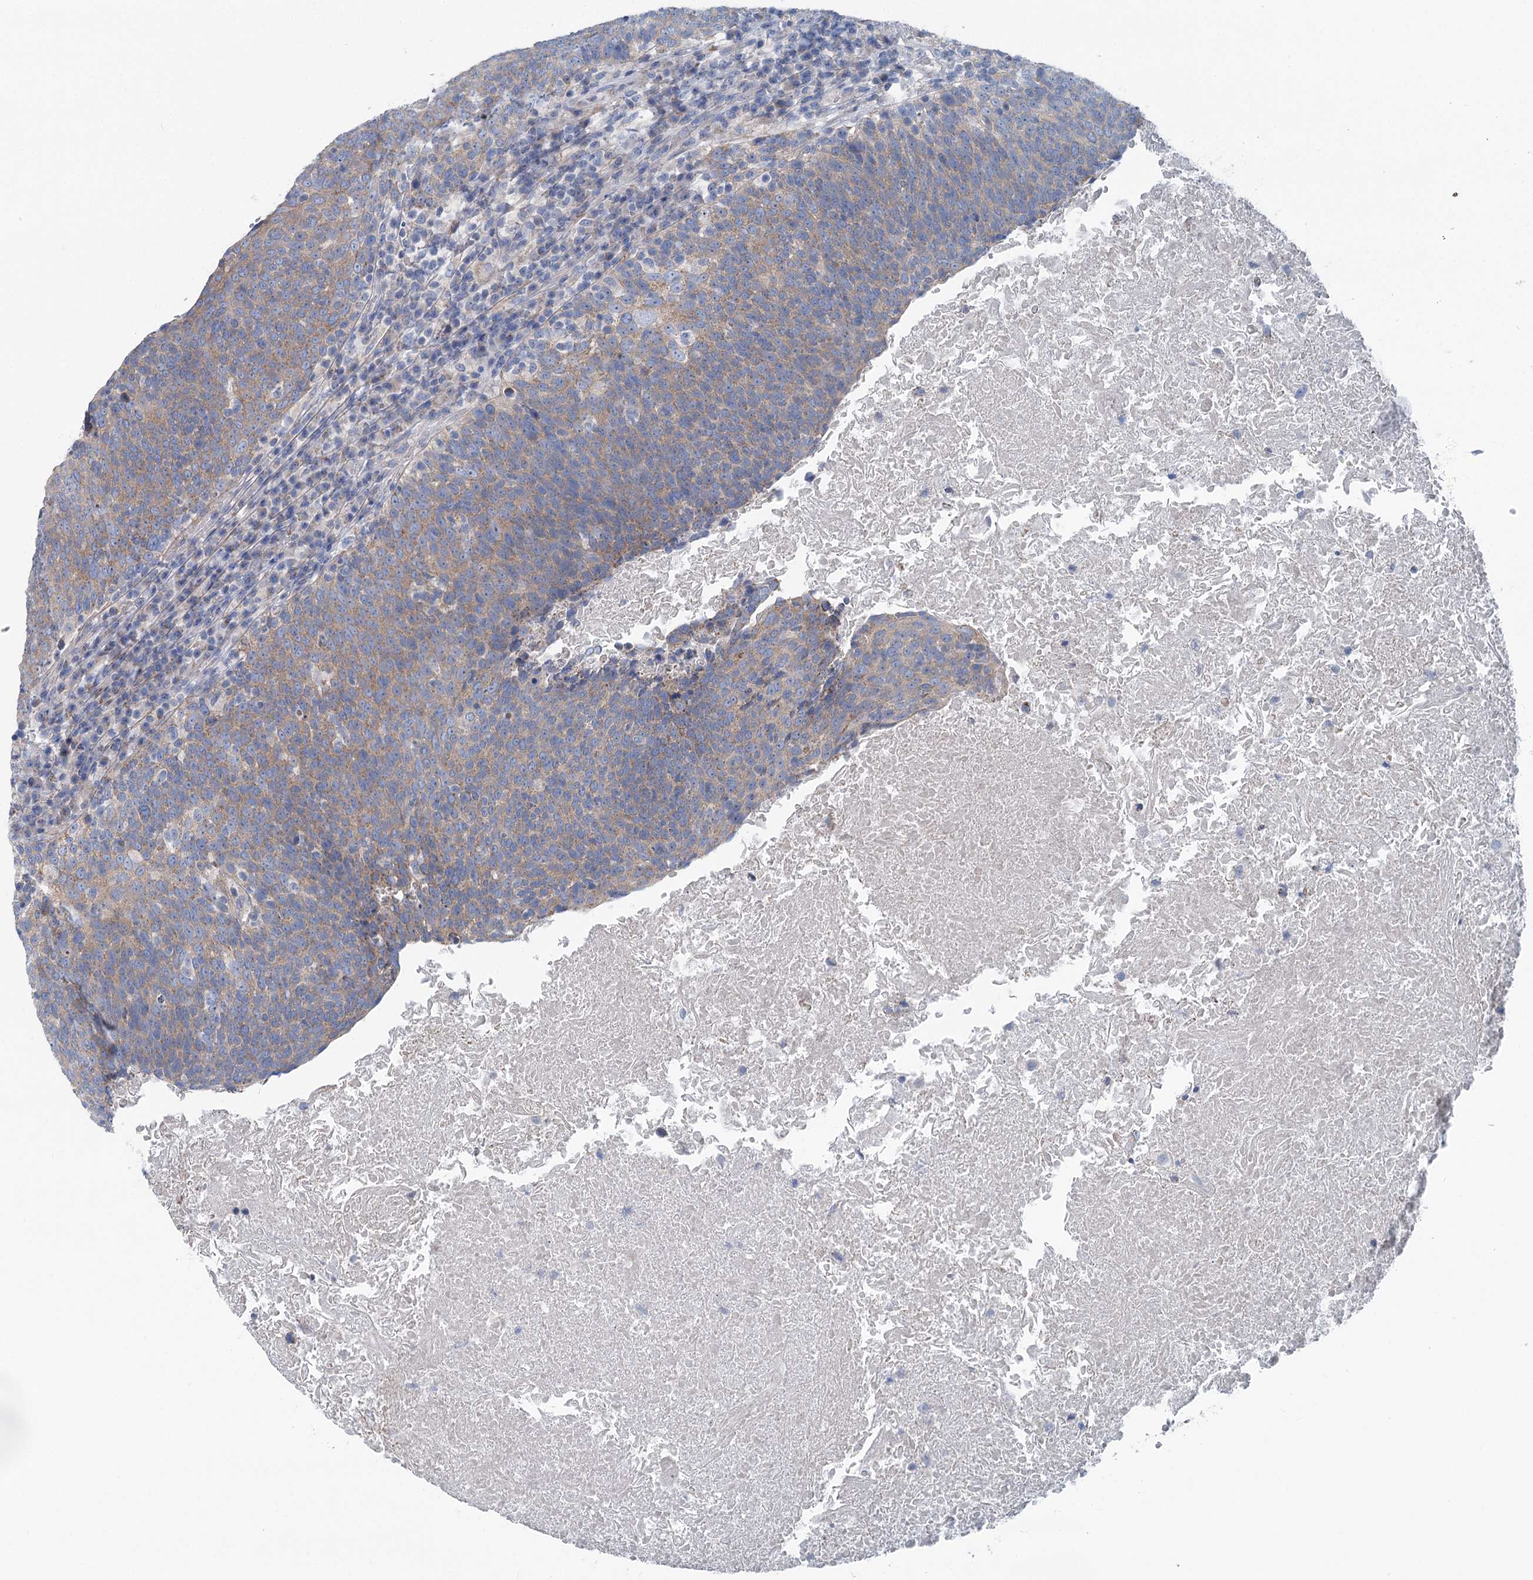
{"staining": {"intensity": "moderate", "quantity": ">75%", "location": "cytoplasmic/membranous"}, "tissue": "head and neck cancer", "cell_type": "Tumor cells", "image_type": "cancer", "snomed": [{"axis": "morphology", "description": "Squamous cell carcinoma, NOS"}, {"axis": "morphology", "description": "Squamous cell carcinoma, metastatic, NOS"}, {"axis": "topography", "description": "Lymph node"}, {"axis": "topography", "description": "Head-Neck"}], "caption": "Tumor cells show medium levels of moderate cytoplasmic/membranous expression in about >75% of cells in squamous cell carcinoma (head and neck).", "gene": "MARK2", "patient": {"sex": "male", "age": 62}}